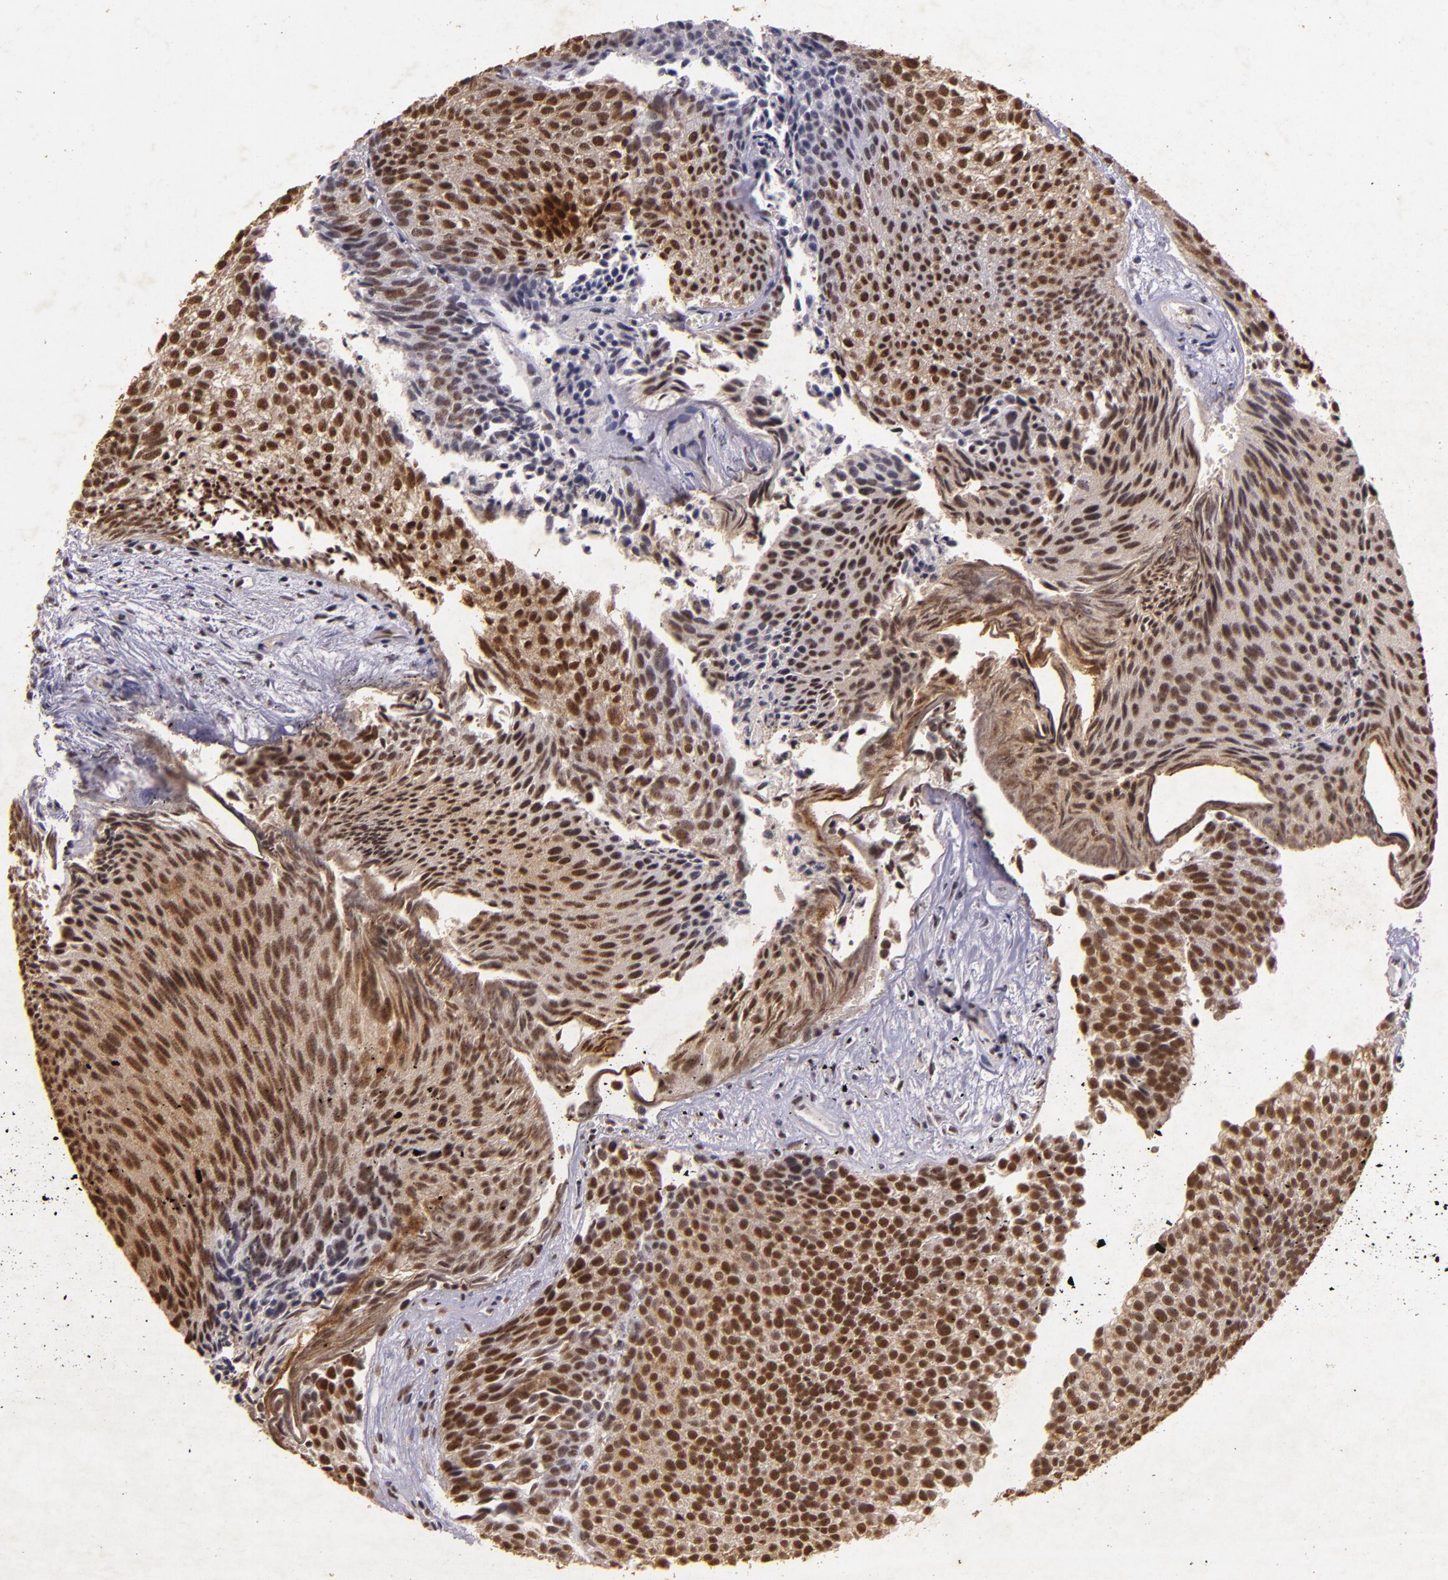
{"staining": {"intensity": "strong", "quantity": ">75%", "location": "nuclear"}, "tissue": "urothelial cancer", "cell_type": "Tumor cells", "image_type": "cancer", "snomed": [{"axis": "morphology", "description": "Urothelial carcinoma, Low grade"}, {"axis": "topography", "description": "Urinary bladder"}], "caption": "Urothelial cancer tissue exhibits strong nuclear expression in approximately >75% of tumor cells, visualized by immunohistochemistry. The protein is stained brown, and the nuclei are stained in blue (DAB IHC with brightfield microscopy, high magnification).", "gene": "CBX3", "patient": {"sex": "male", "age": 84}}